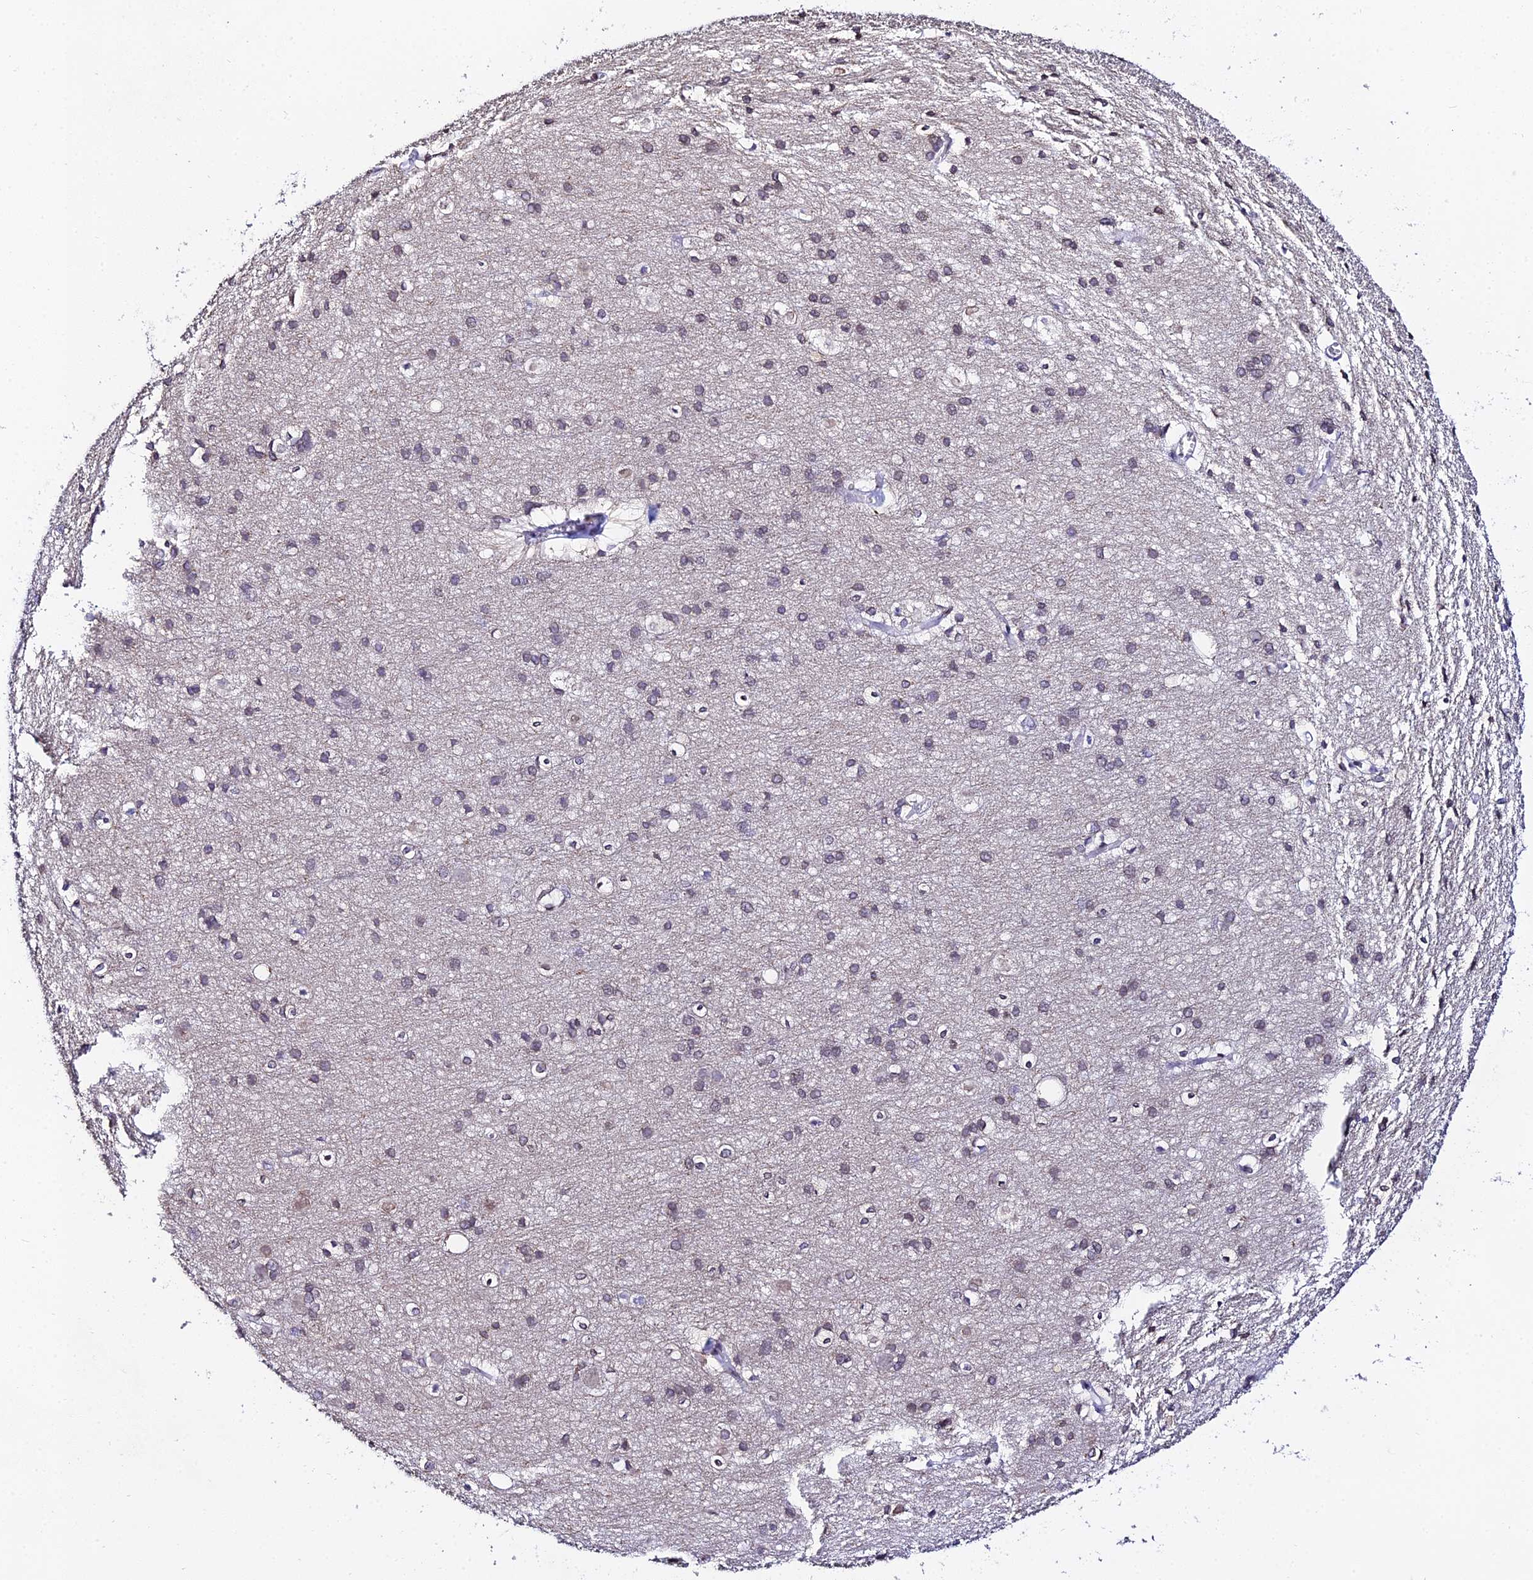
{"staining": {"intensity": "negative", "quantity": "none", "location": "none"}, "tissue": "cerebral cortex", "cell_type": "Endothelial cells", "image_type": "normal", "snomed": [{"axis": "morphology", "description": "Normal tissue, NOS"}, {"axis": "topography", "description": "Cerebral cortex"}], "caption": "This is a histopathology image of immunohistochemistry staining of normal cerebral cortex, which shows no positivity in endothelial cells.", "gene": "MCM10", "patient": {"sex": "male", "age": 54}}